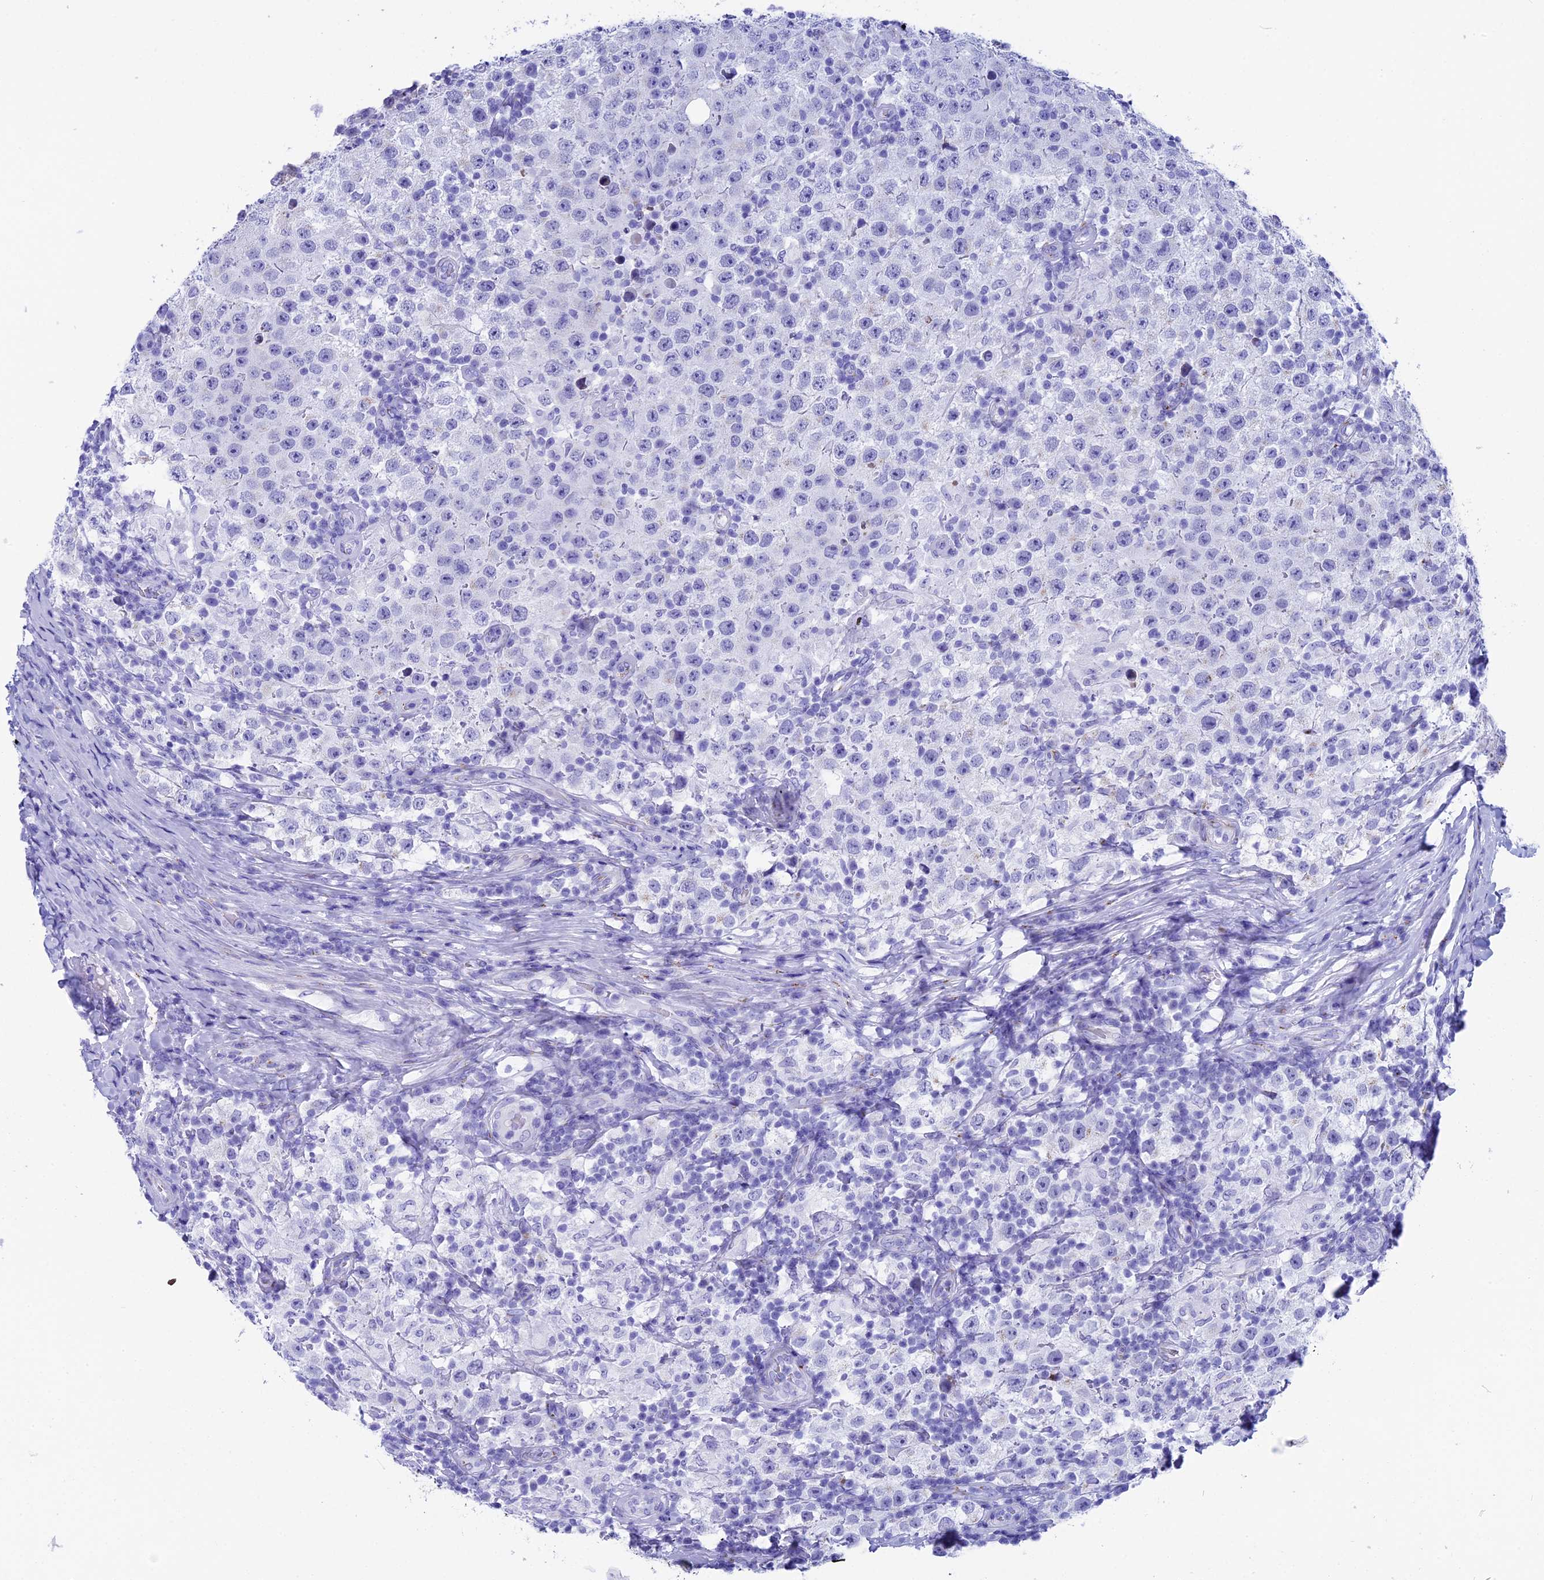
{"staining": {"intensity": "negative", "quantity": "none", "location": "none"}, "tissue": "testis cancer", "cell_type": "Tumor cells", "image_type": "cancer", "snomed": [{"axis": "morphology", "description": "Normal tissue, NOS"}, {"axis": "morphology", "description": "Urothelial carcinoma, High grade"}, {"axis": "morphology", "description": "Seminoma, NOS"}, {"axis": "morphology", "description": "Carcinoma, Embryonal, NOS"}, {"axis": "topography", "description": "Urinary bladder"}, {"axis": "topography", "description": "Testis"}], "caption": "A photomicrograph of human seminoma (testis) is negative for staining in tumor cells.", "gene": "AP3B2", "patient": {"sex": "male", "age": 41}}